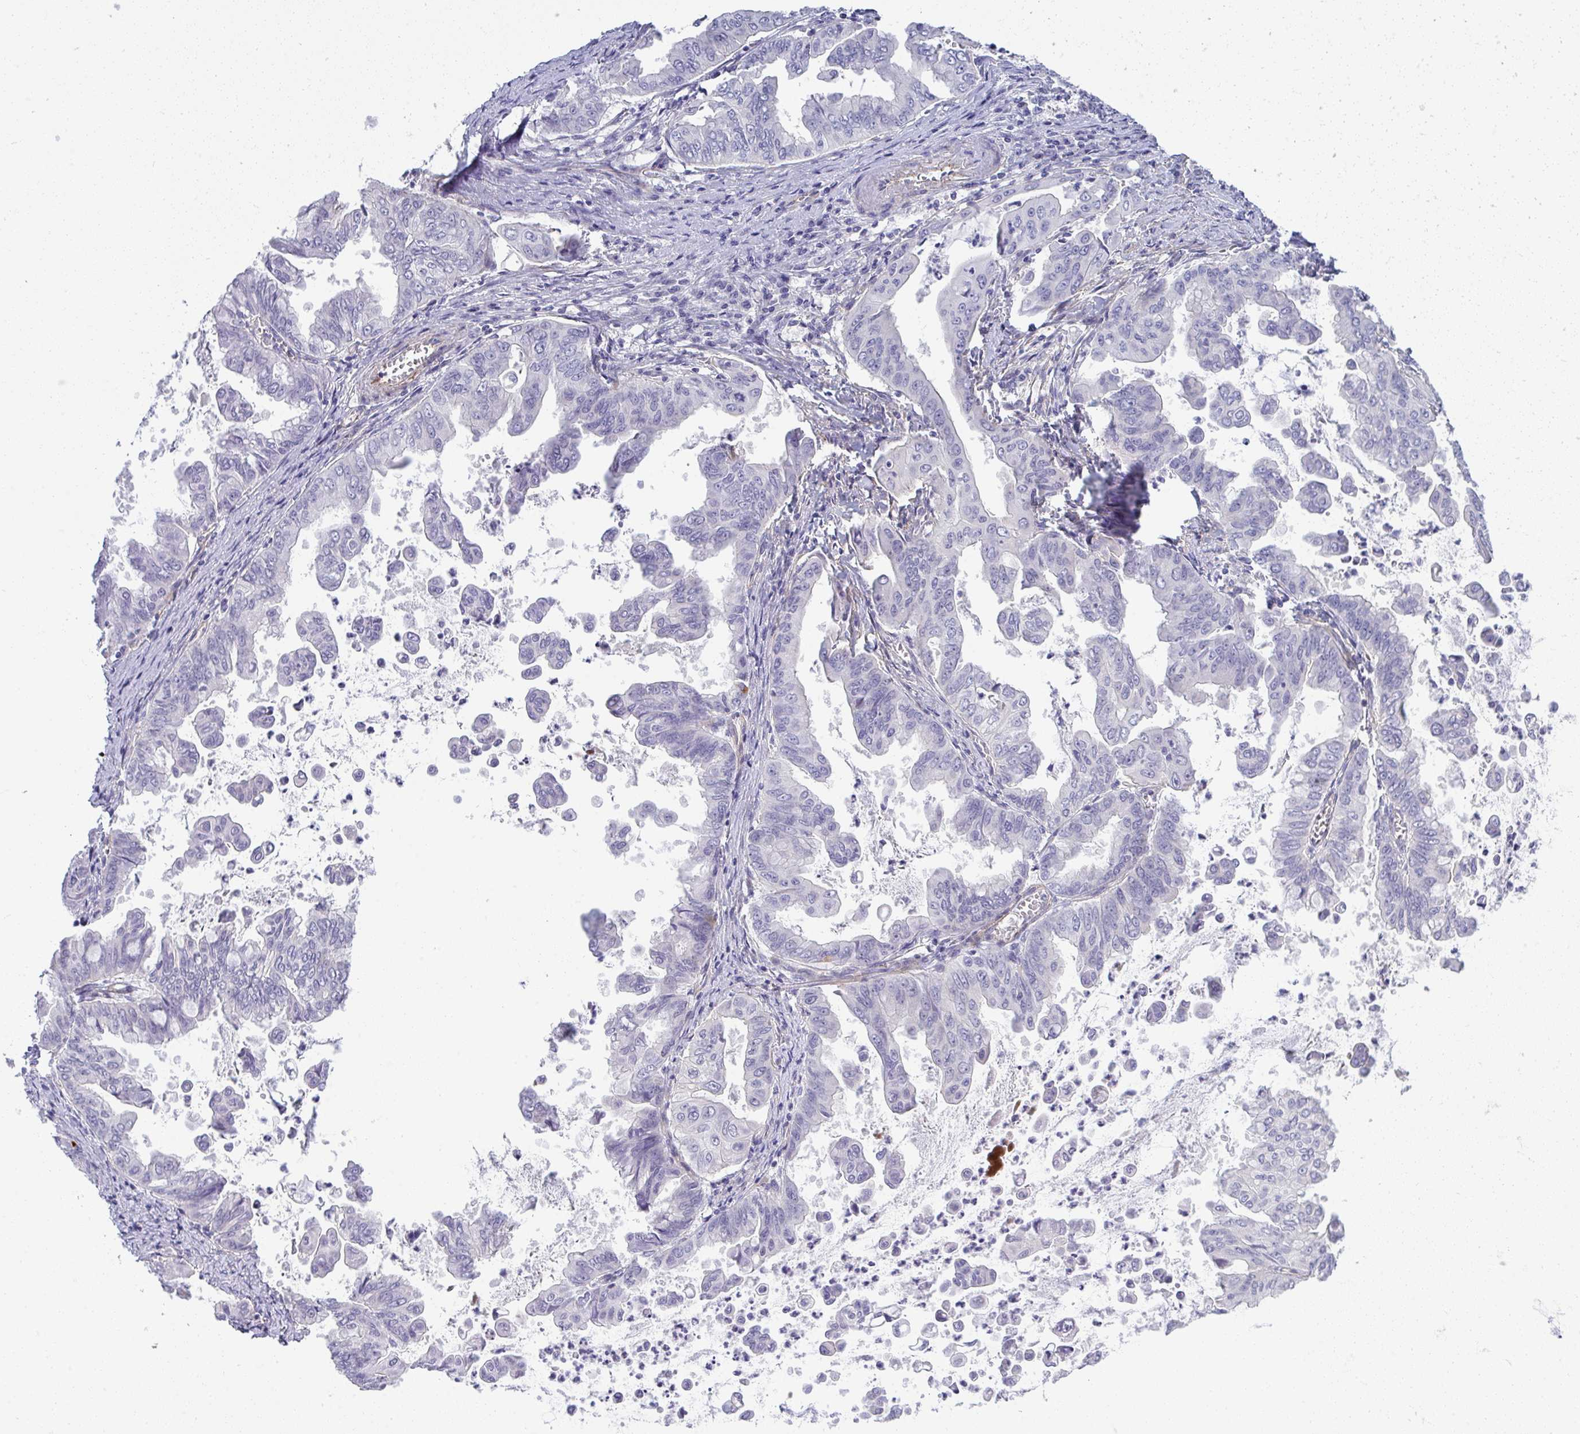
{"staining": {"intensity": "negative", "quantity": "none", "location": "none"}, "tissue": "stomach cancer", "cell_type": "Tumor cells", "image_type": "cancer", "snomed": [{"axis": "morphology", "description": "Adenocarcinoma, NOS"}, {"axis": "topography", "description": "Stomach, upper"}], "caption": "Immunohistochemistry of human stomach cancer (adenocarcinoma) displays no staining in tumor cells. (DAB IHC visualized using brightfield microscopy, high magnification).", "gene": "MYL12A", "patient": {"sex": "male", "age": 80}}